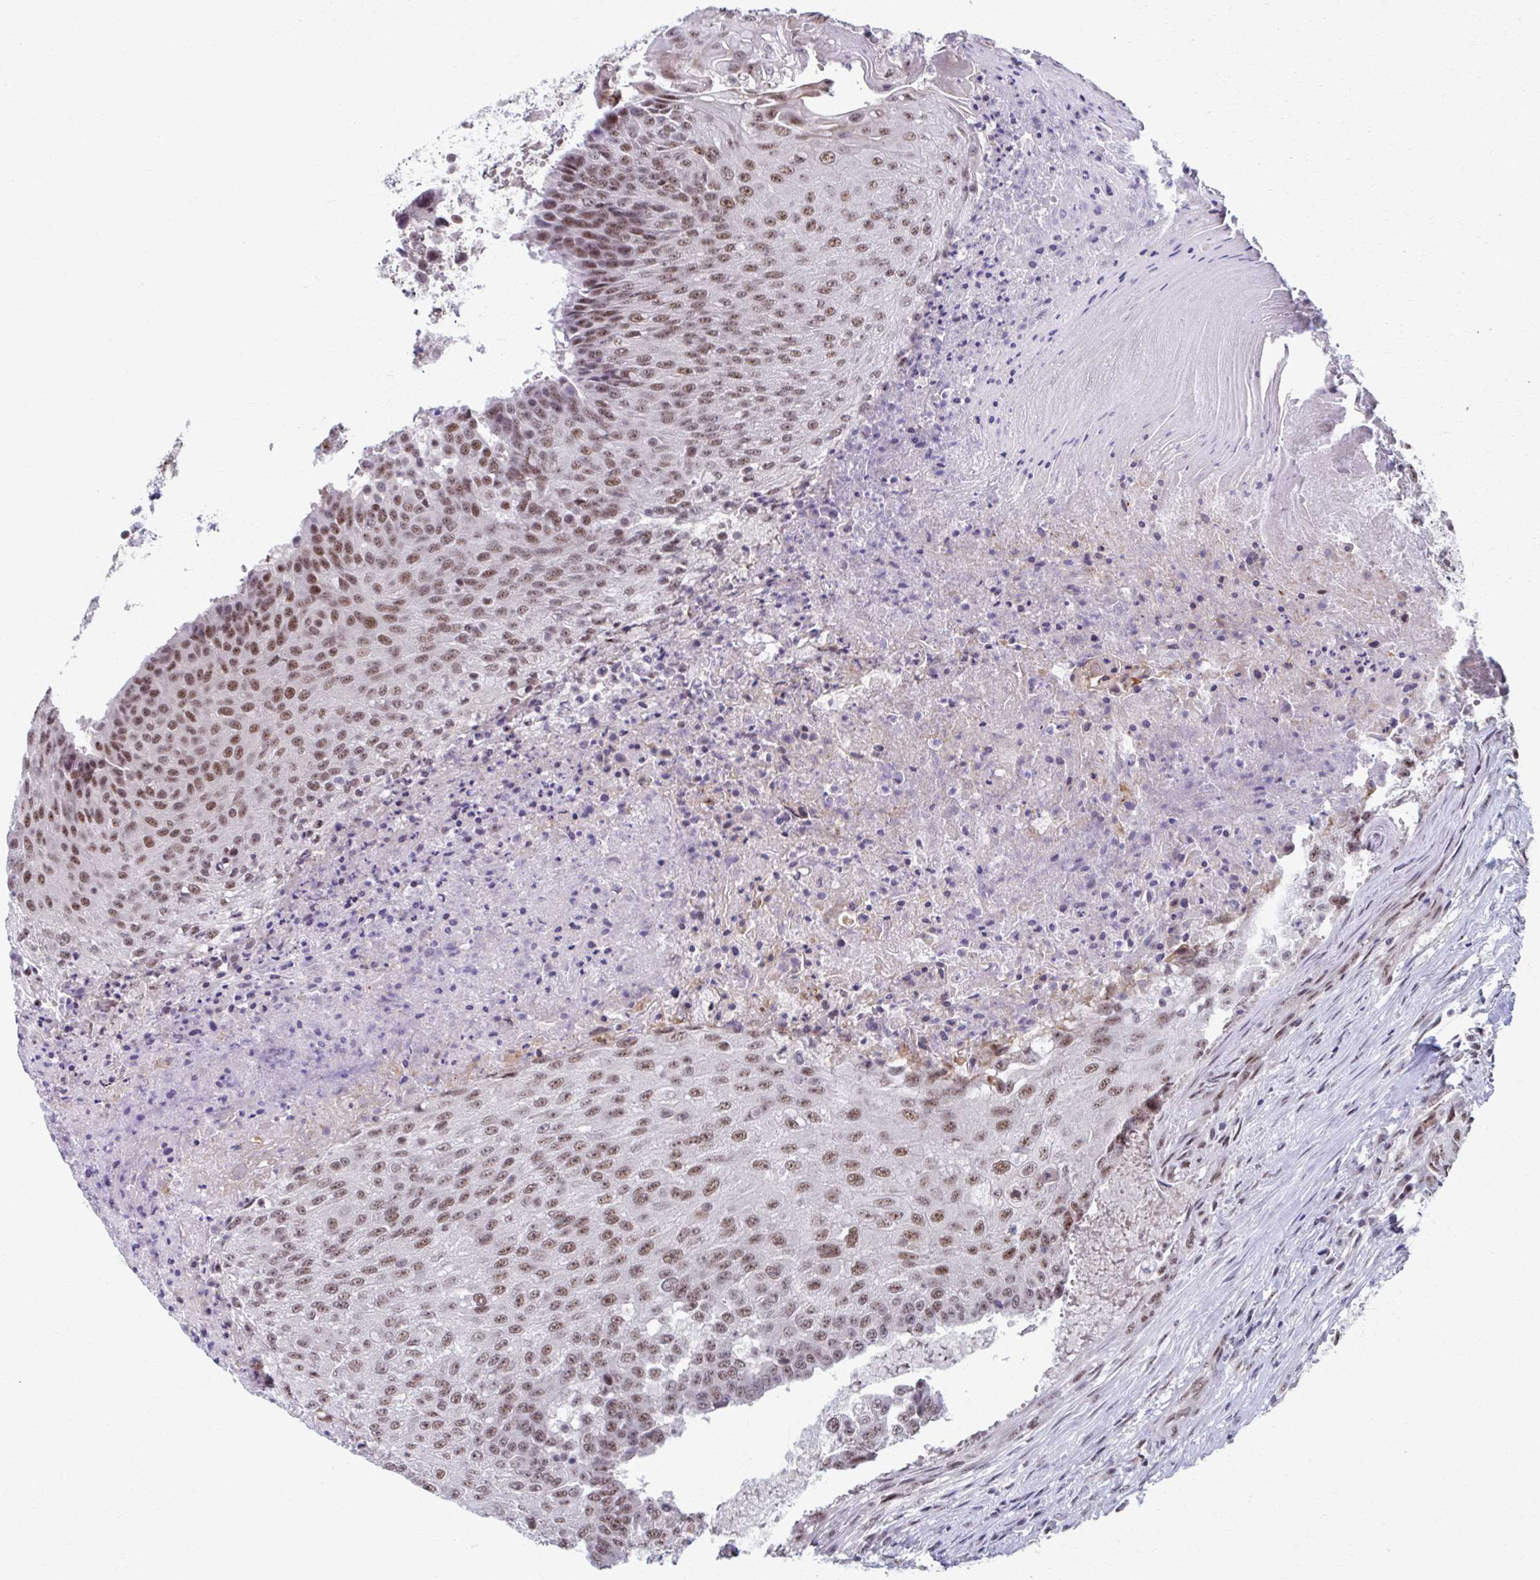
{"staining": {"intensity": "moderate", "quantity": ">75%", "location": "nuclear"}, "tissue": "urothelial cancer", "cell_type": "Tumor cells", "image_type": "cancer", "snomed": [{"axis": "morphology", "description": "Urothelial carcinoma, High grade"}, {"axis": "topography", "description": "Urinary bladder"}], "caption": "About >75% of tumor cells in human high-grade urothelial carcinoma show moderate nuclear protein staining as visualized by brown immunohistochemical staining.", "gene": "SETBP1", "patient": {"sex": "female", "age": 63}}